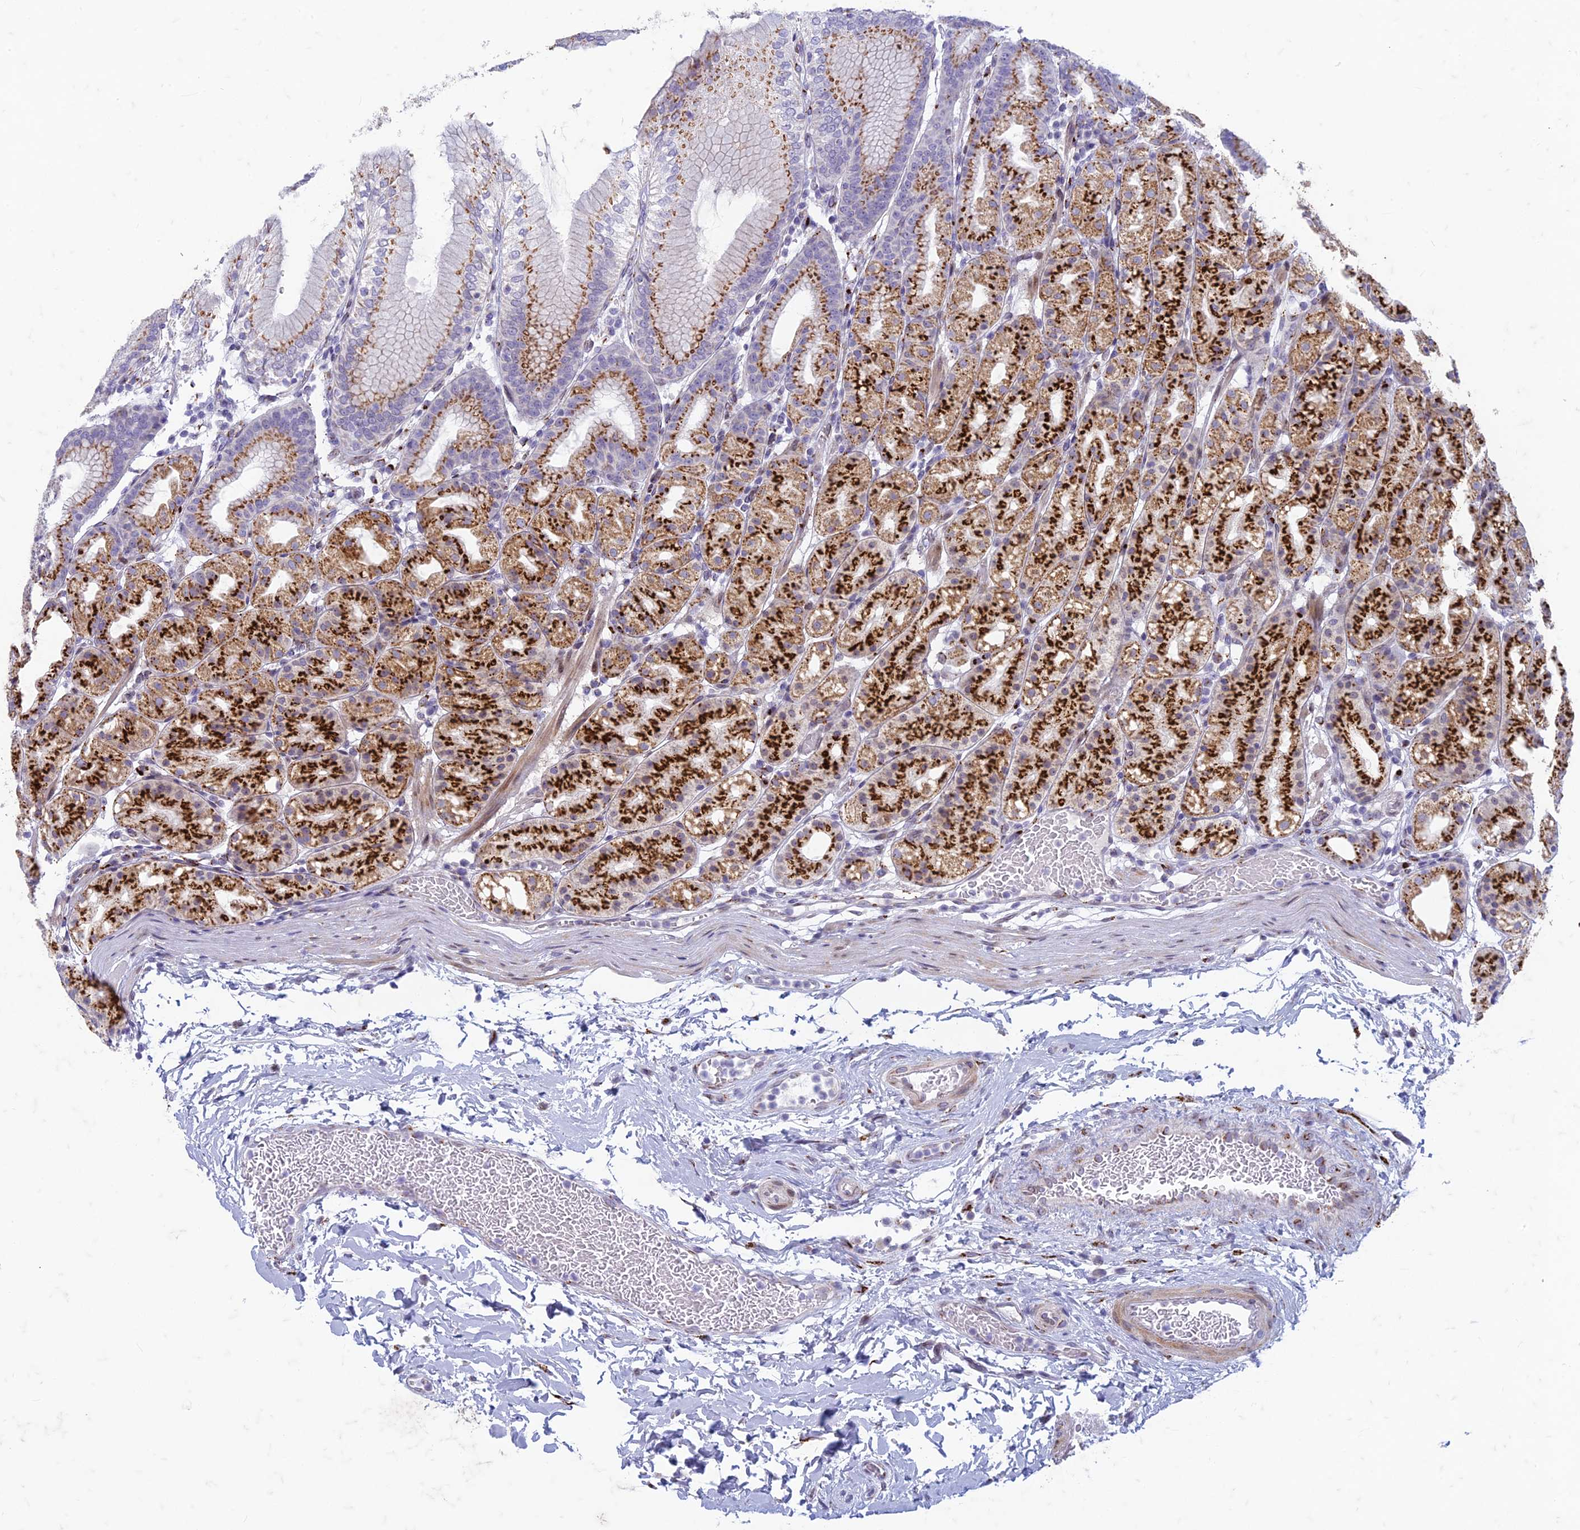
{"staining": {"intensity": "strong", "quantity": "25%-75%", "location": "cytoplasmic/membranous"}, "tissue": "stomach", "cell_type": "Glandular cells", "image_type": "normal", "snomed": [{"axis": "morphology", "description": "Normal tissue, NOS"}, {"axis": "topography", "description": "Stomach, upper"}], "caption": "Strong cytoplasmic/membranous expression for a protein is seen in approximately 25%-75% of glandular cells of normal stomach using immunohistochemistry (IHC).", "gene": "FAM3C", "patient": {"sex": "male", "age": 48}}